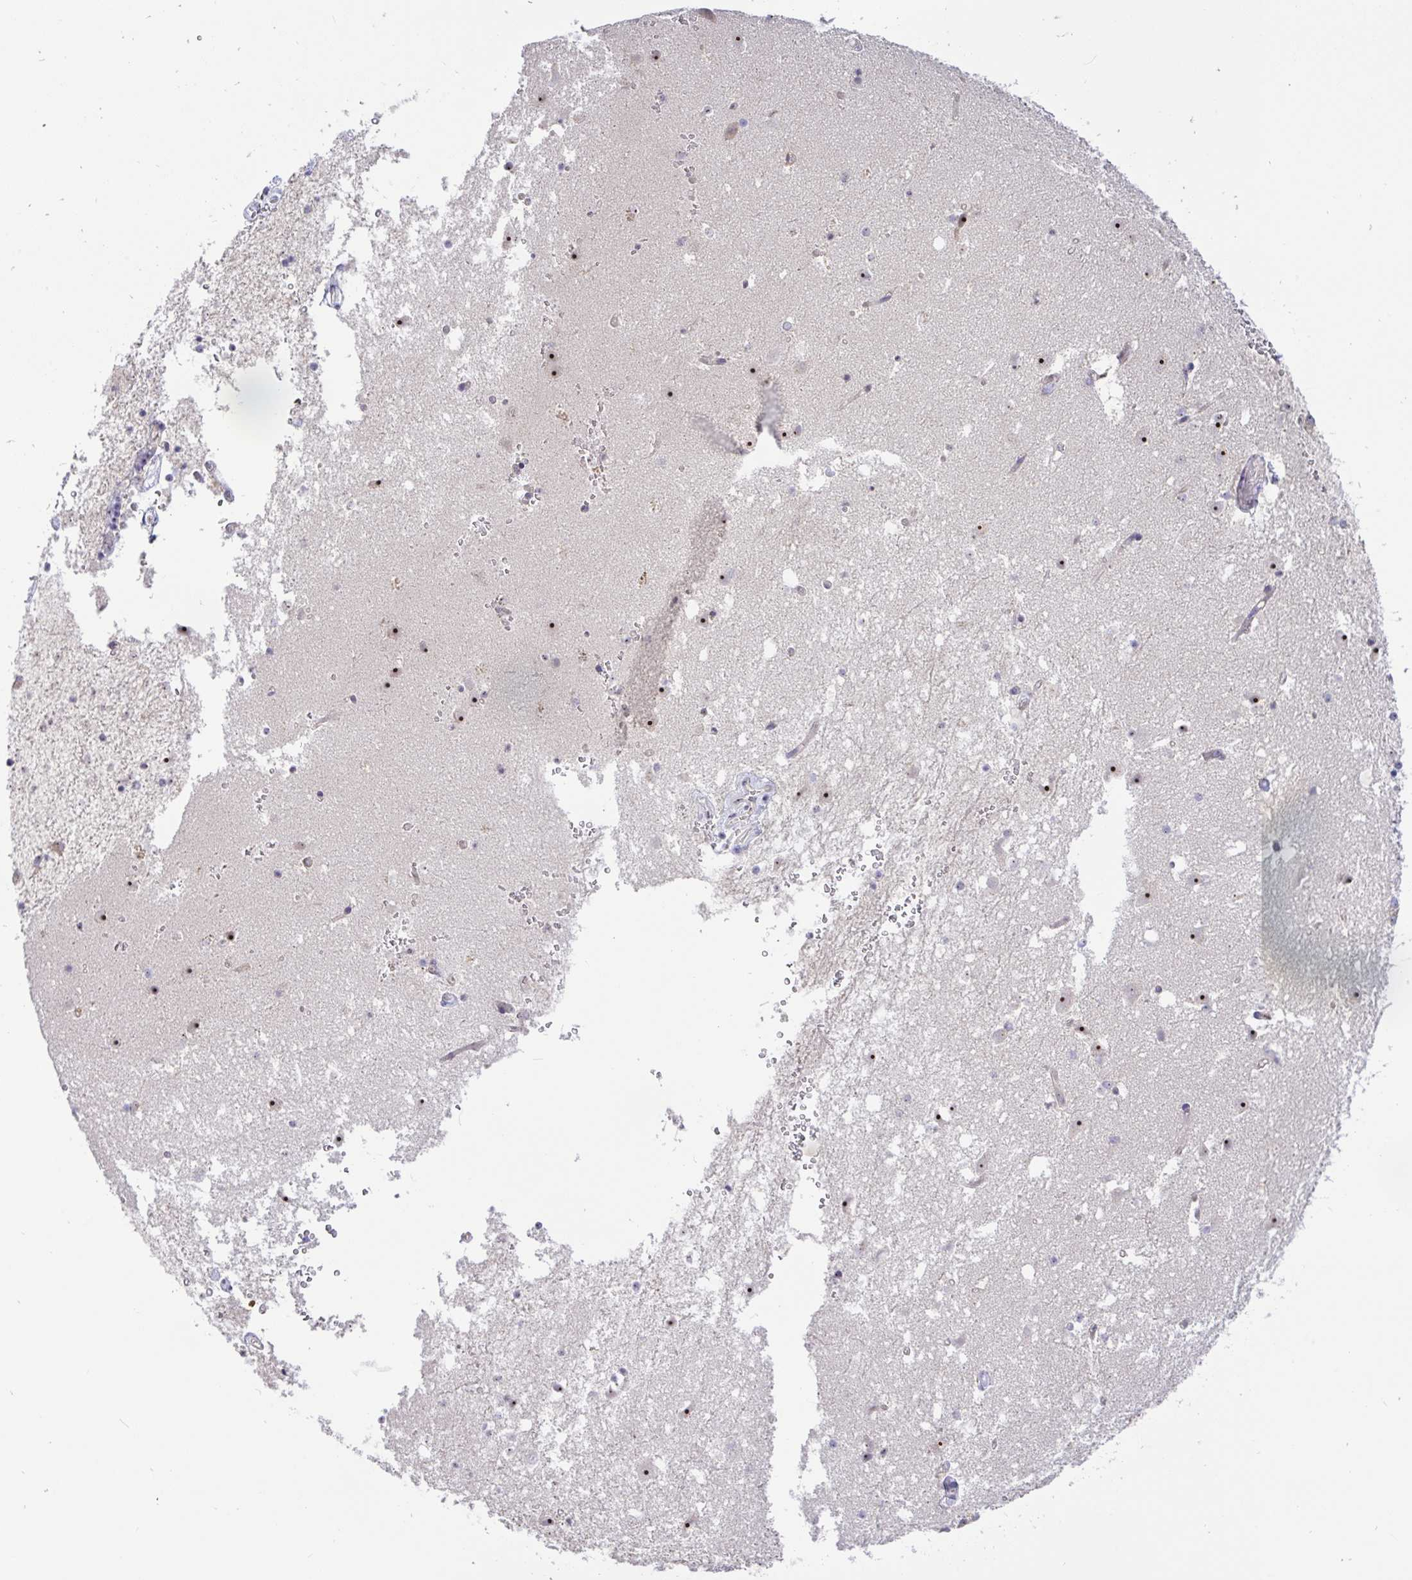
{"staining": {"intensity": "negative", "quantity": "none", "location": "none"}, "tissue": "caudate", "cell_type": "Glial cells", "image_type": "normal", "snomed": [{"axis": "morphology", "description": "Normal tissue, NOS"}, {"axis": "topography", "description": "Lateral ventricle wall"}], "caption": "High magnification brightfield microscopy of benign caudate stained with DAB (brown) and counterstained with hematoxylin (blue): glial cells show no significant positivity.", "gene": "MXRA8", "patient": {"sex": "male", "age": 37}}